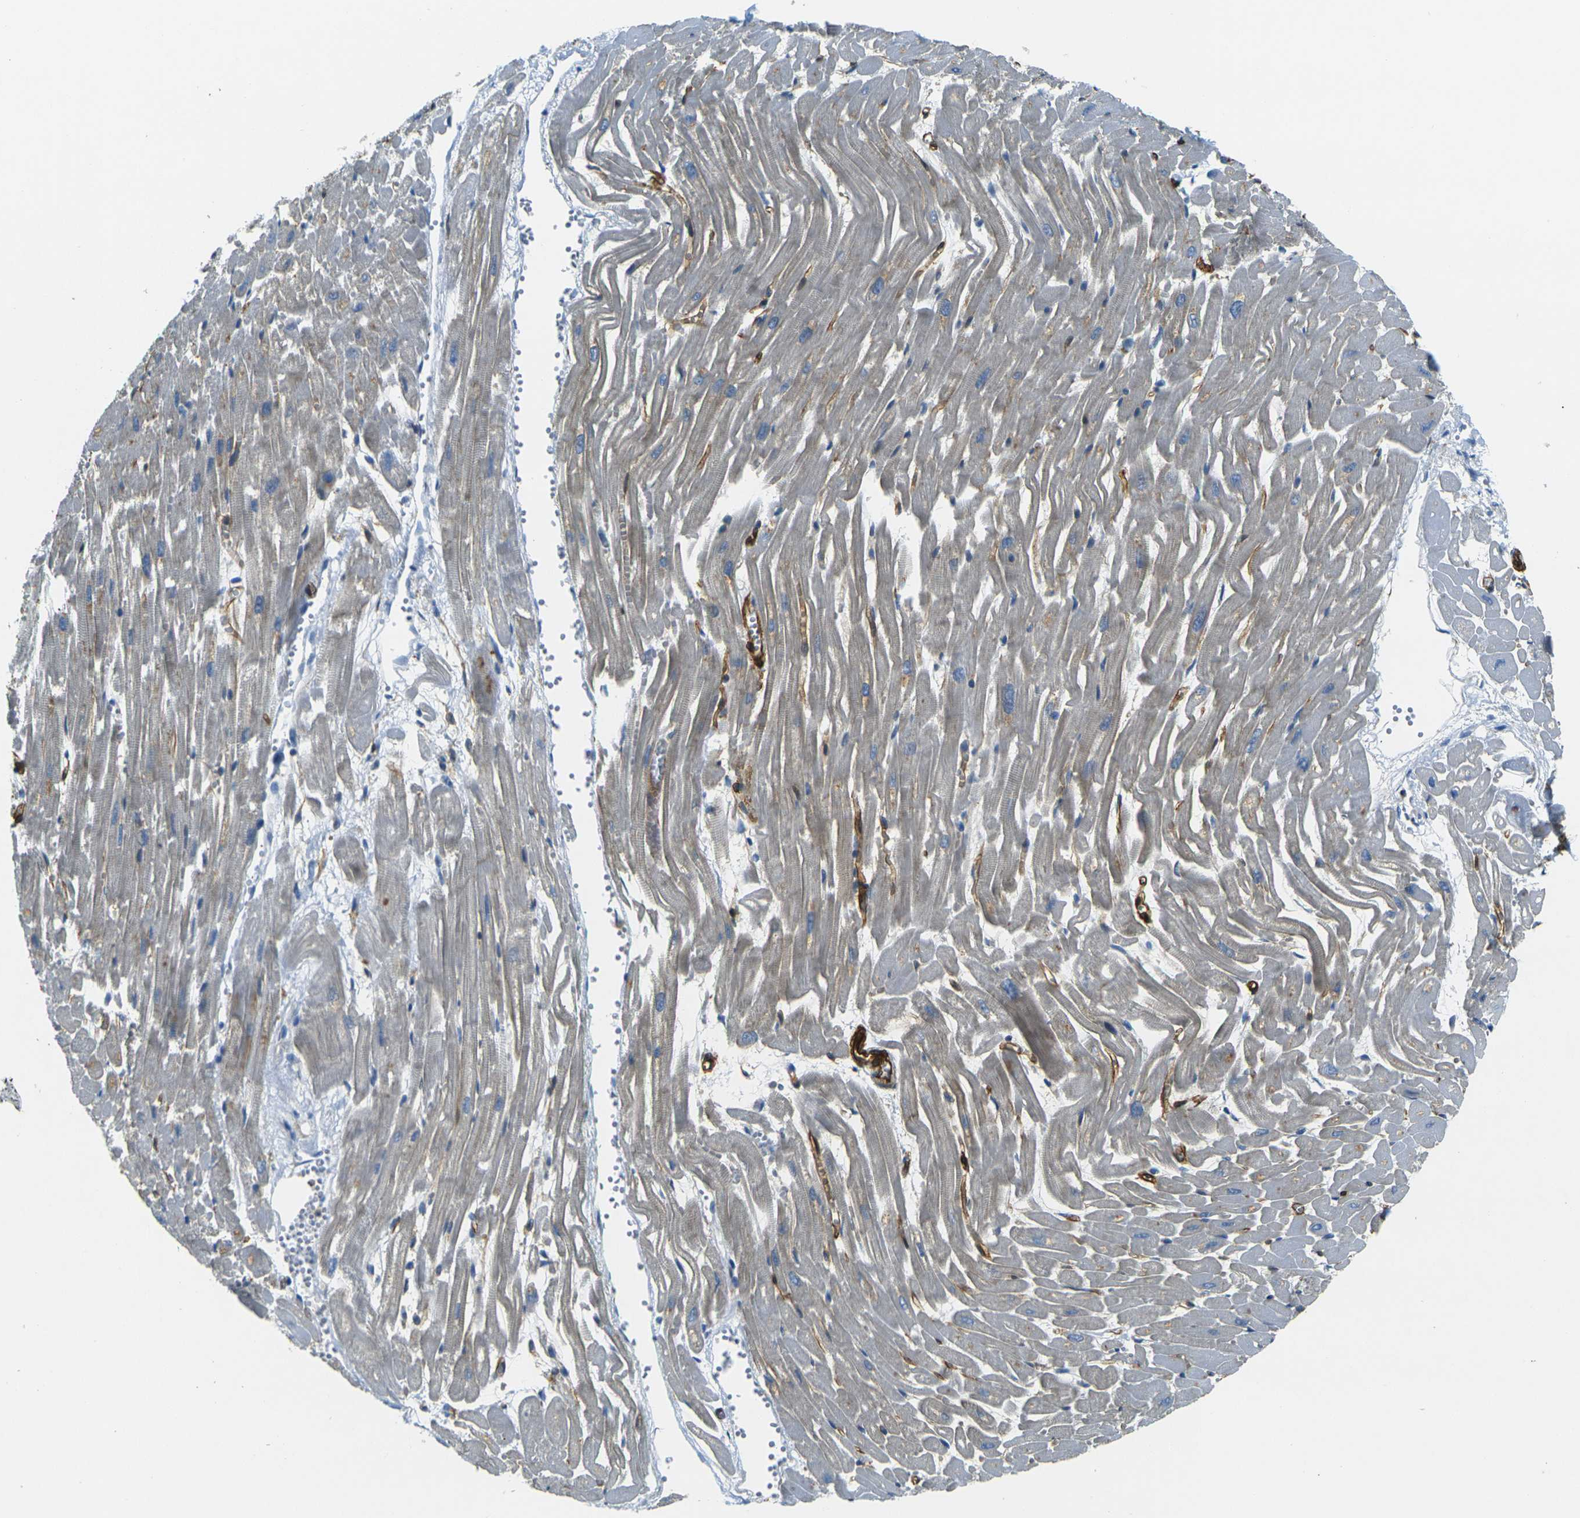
{"staining": {"intensity": "negative", "quantity": "none", "location": "none"}, "tissue": "heart muscle", "cell_type": "Cardiomyocytes", "image_type": "normal", "snomed": [{"axis": "morphology", "description": "Normal tissue, NOS"}, {"axis": "topography", "description": "Heart"}], "caption": "Protein analysis of unremarkable heart muscle exhibits no significant staining in cardiomyocytes.", "gene": "EPHA7", "patient": {"sex": "female", "age": 19}}